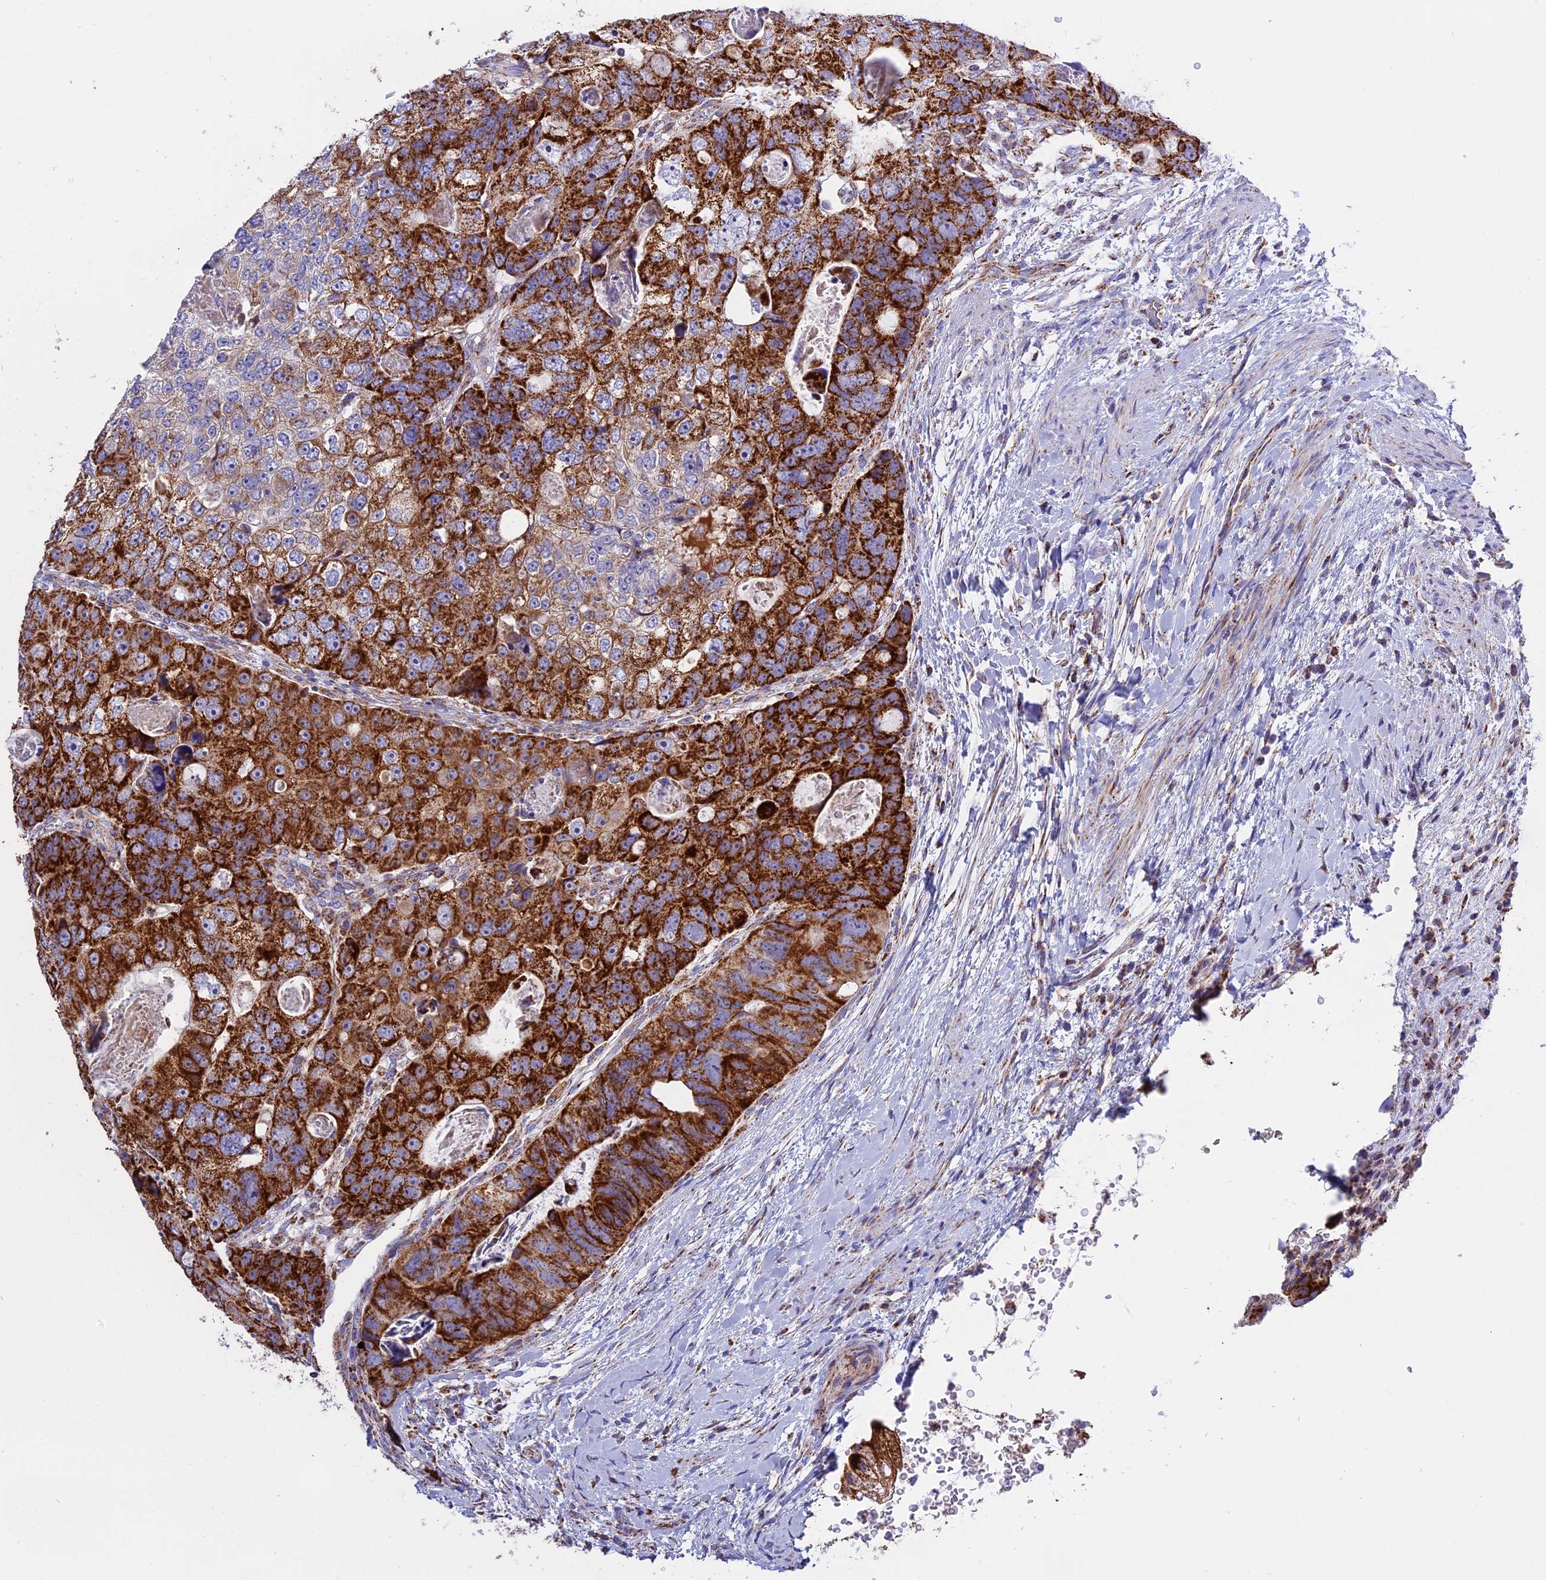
{"staining": {"intensity": "strong", "quantity": ">75%", "location": "cytoplasmic/membranous"}, "tissue": "colorectal cancer", "cell_type": "Tumor cells", "image_type": "cancer", "snomed": [{"axis": "morphology", "description": "Adenocarcinoma, NOS"}, {"axis": "topography", "description": "Rectum"}], "caption": "Colorectal cancer (adenocarcinoma) tissue exhibits strong cytoplasmic/membranous positivity in about >75% of tumor cells", "gene": "MRPS34", "patient": {"sex": "male", "age": 59}}